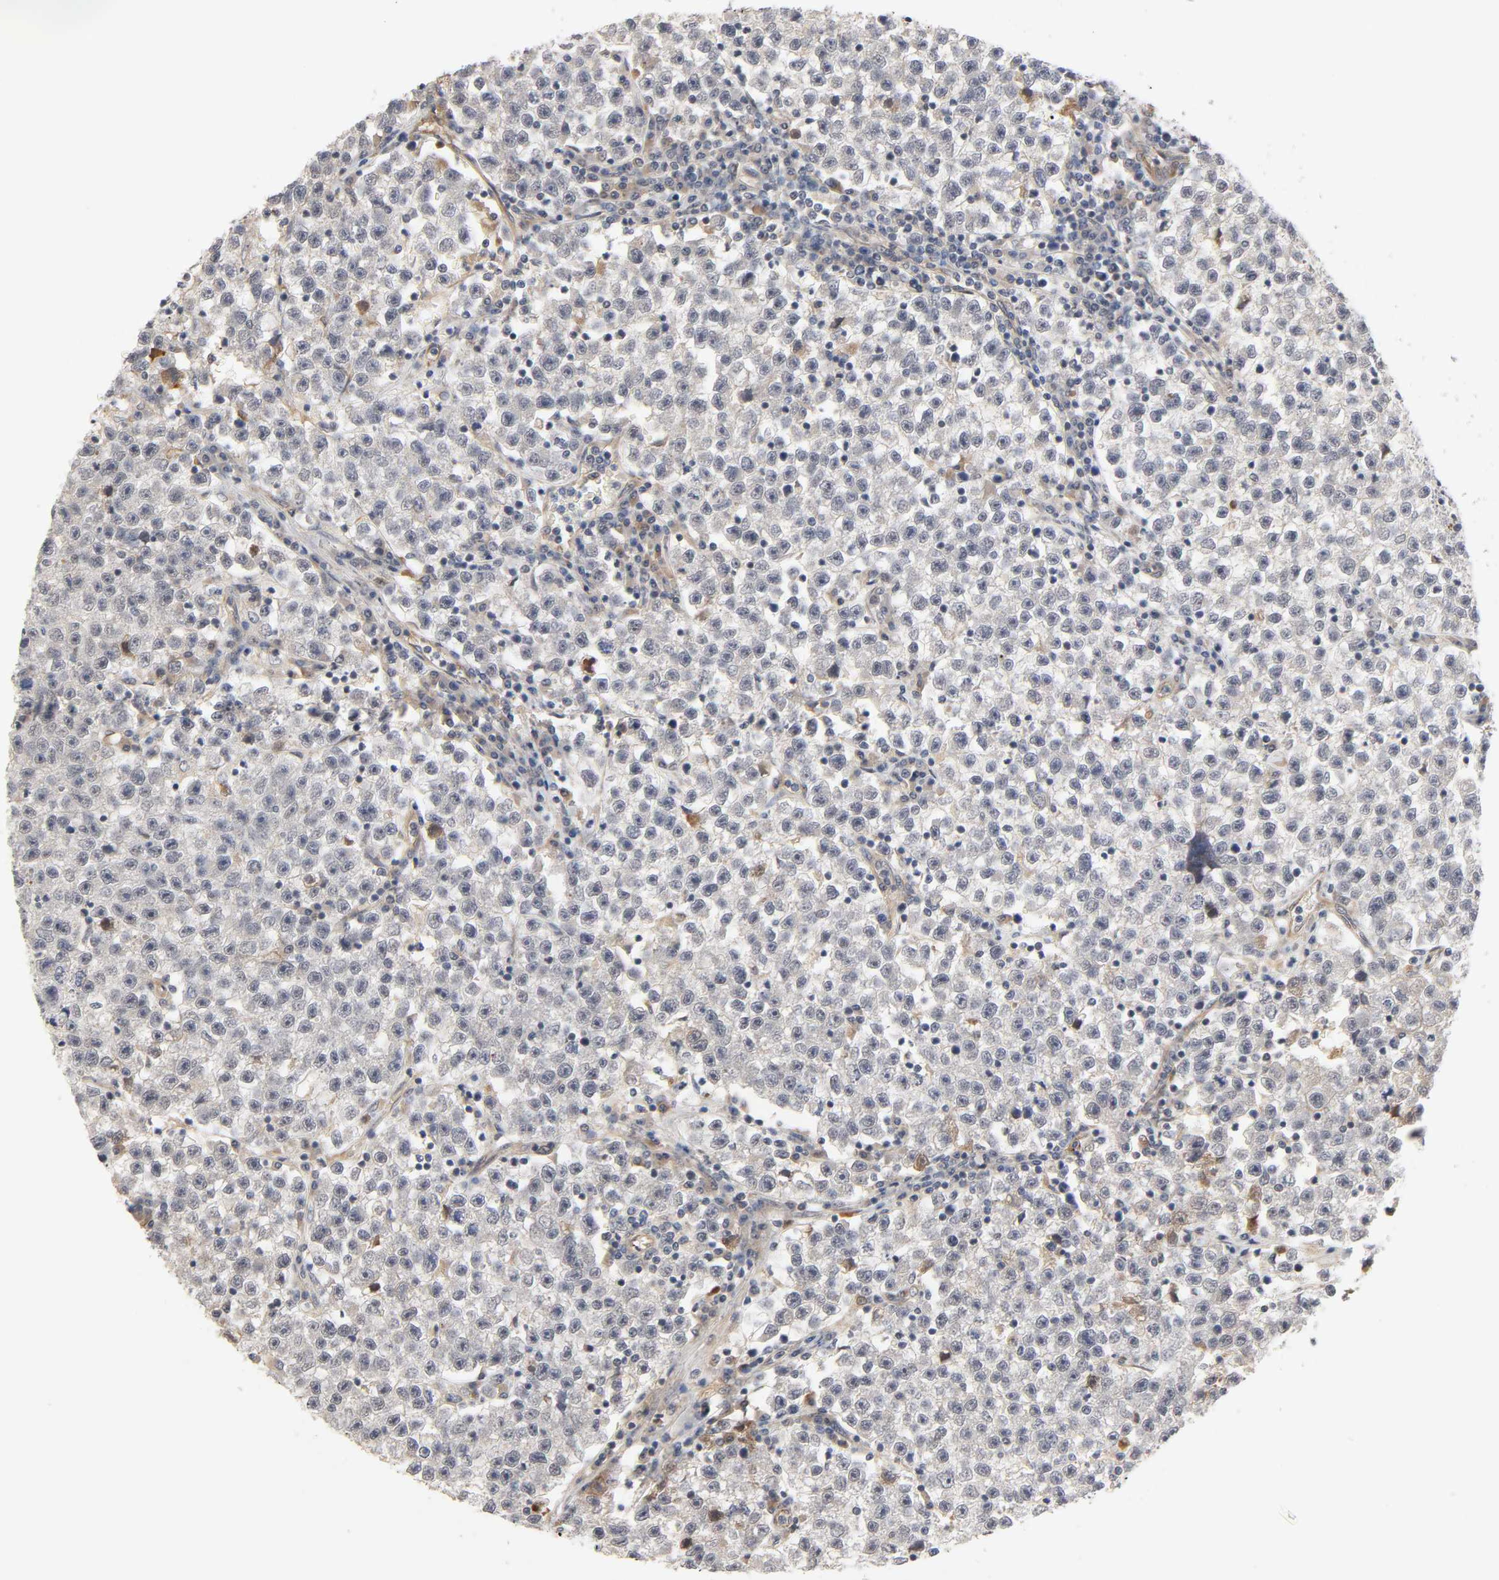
{"staining": {"intensity": "weak", "quantity": "25%-75%", "location": "cytoplasmic/membranous"}, "tissue": "testis cancer", "cell_type": "Tumor cells", "image_type": "cancer", "snomed": [{"axis": "morphology", "description": "Seminoma, NOS"}, {"axis": "topography", "description": "Testis"}], "caption": "Protein staining reveals weak cytoplasmic/membranous positivity in approximately 25%-75% of tumor cells in testis seminoma. The staining is performed using DAB brown chromogen to label protein expression. The nuclei are counter-stained blue using hematoxylin.", "gene": "REEP6", "patient": {"sex": "male", "age": 22}}